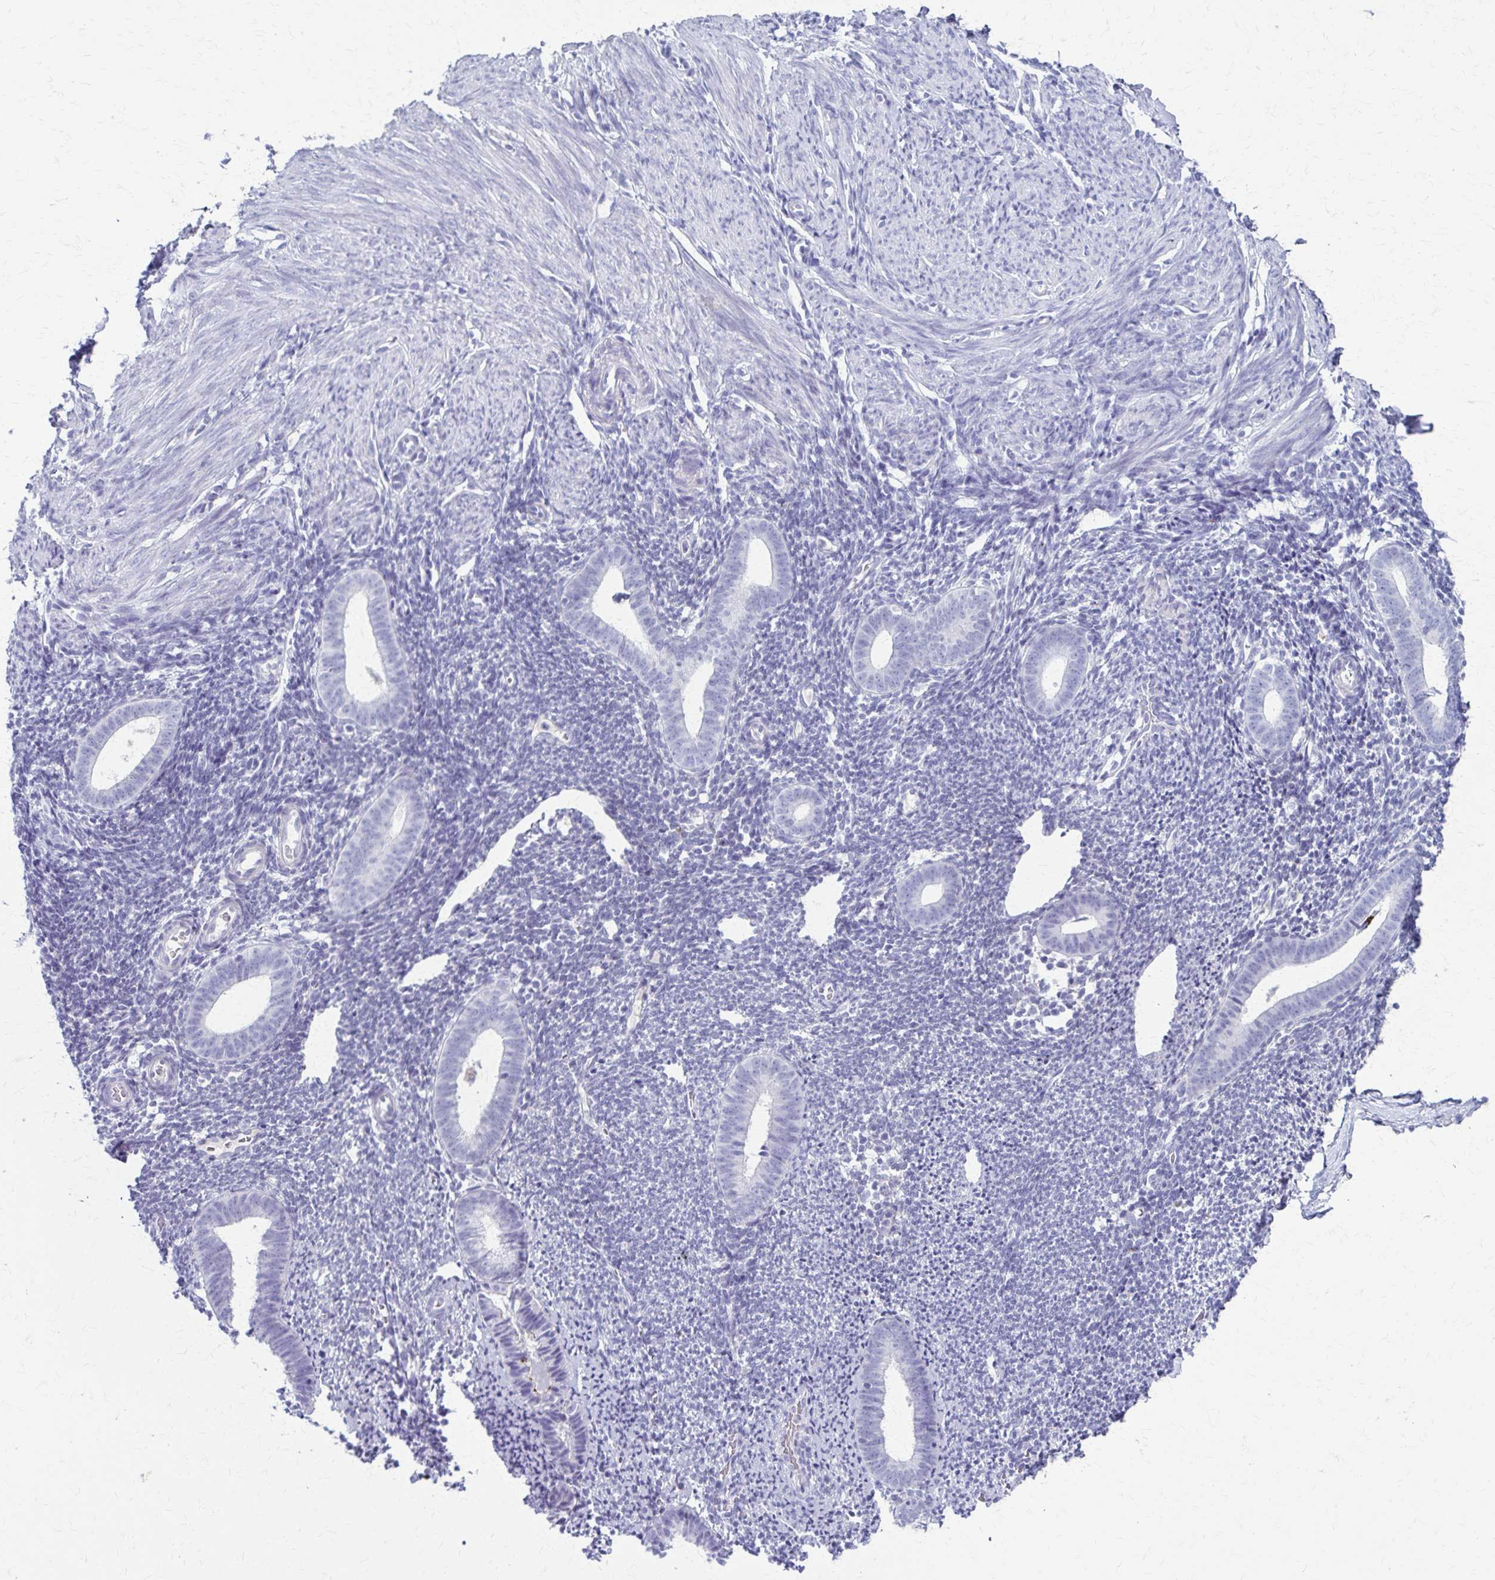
{"staining": {"intensity": "negative", "quantity": "none", "location": "none"}, "tissue": "endometrium", "cell_type": "Cells in endometrial stroma", "image_type": "normal", "snomed": [{"axis": "morphology", "description": "Normal tissue, NOS"}, {"axis": "topography", "description": "Endometrium"}], "caption": "Immunohistochemistry image of unremarkable human endometrium stained for a protein (brown), which demonstrates no expression in cells in endometrial stroma. The staining was performed using DAB to visualize the protein expression in brown, while the nuclei were stained in blue with hematoxylin (Magnification: 20x).", "gene": "TMEM60", "patient": {"sex": "female", "age": 39}}